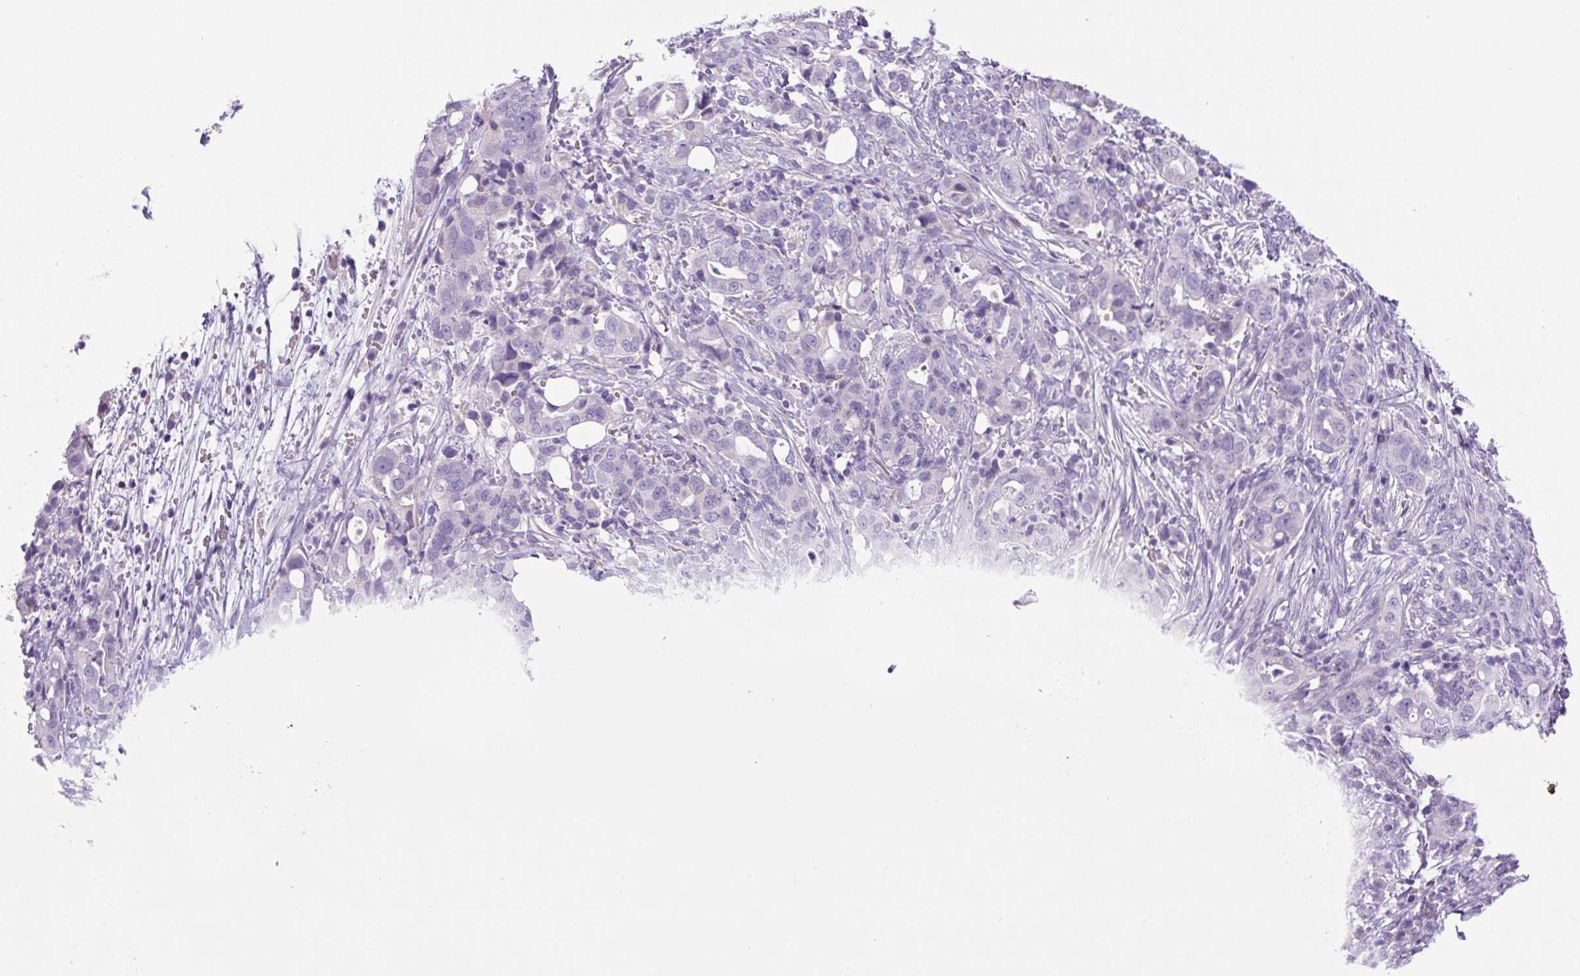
{"staining": {"intensity": "negative", "quantity": "none", "location": "none"}, "tissue": "pancreatic cancer", "cell_type": "Tumor cells", "image_type": "cancer", "snomed": [{"axis": "morphology", "description": "Normal tissue, NOS"}, {"axis": "morphology", "description": "Adenocarcinoma, NOS"}, {"axis": "topography", "description": "Lymph node"}, {"axis": "topography", "description": "Pancreas"}], "caption": "DAB immunohistochemical staining of pancreatic adenocarcinoma reveals no significant positivity in tumor cells.", "gene": "CHGA", "patient": {"sex": "female", "age": 67}}